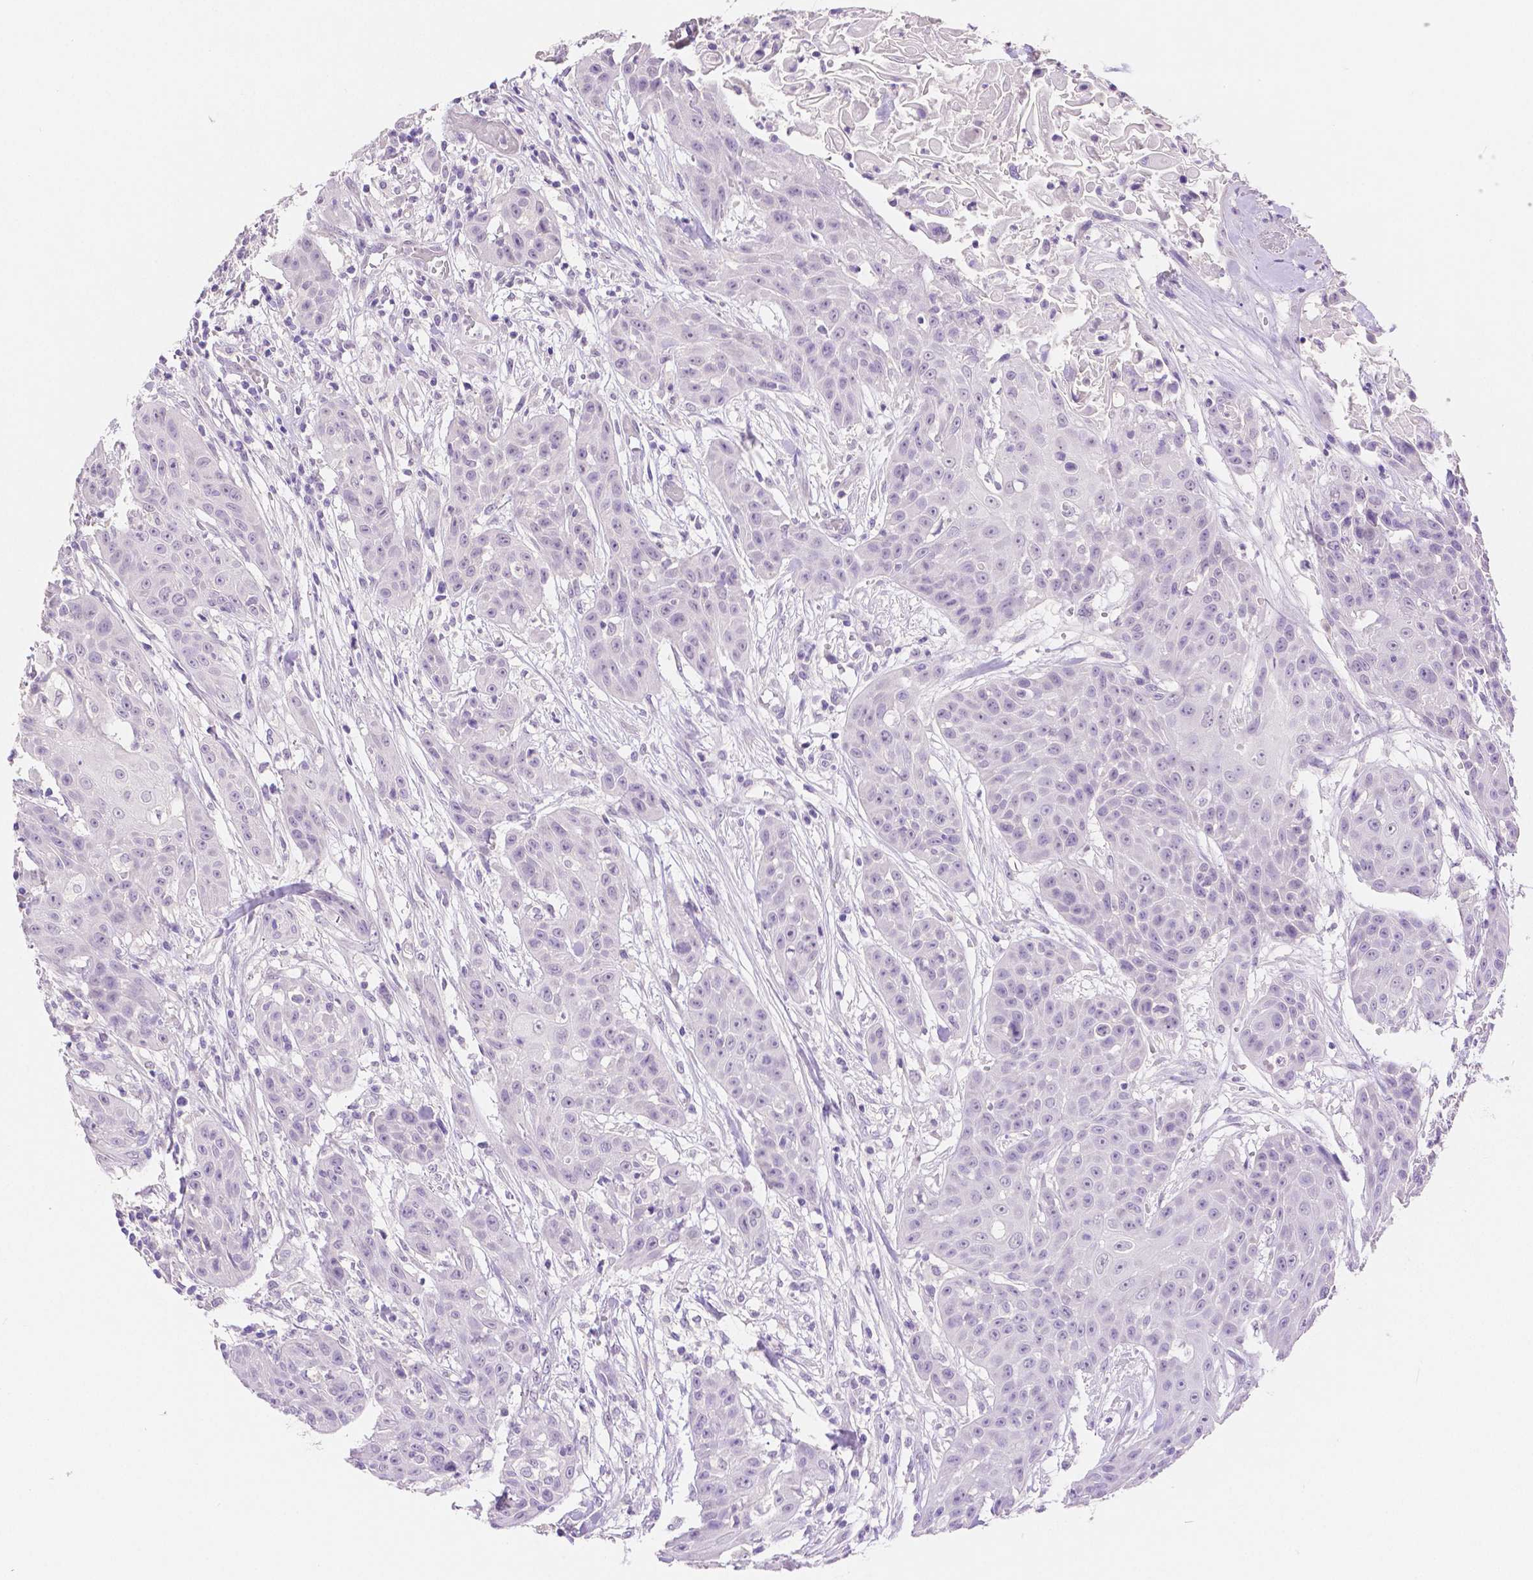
{"staining": {"intensity": "negative", "quantity": "none", "location": "none"}, "tissue": "head and neck cancer", "cell_type": "Tumor cells", "image_type": "cancer", "snomed": [{"axis": "morphology", "description": "Squamous cell carcinoma, NOS"}, {"axis": "topography", "description": "Oral tissue"}, {"axis": "topography", "description": "Head-Neck"}], "caption": "The histopathology image displays no significant expression in tumor cells of squamous cell carcinoma (head and neck). Nuclei are stained in blue.", "gene": "HNF1B", "patient": {"sex": "female", "age": 55}}